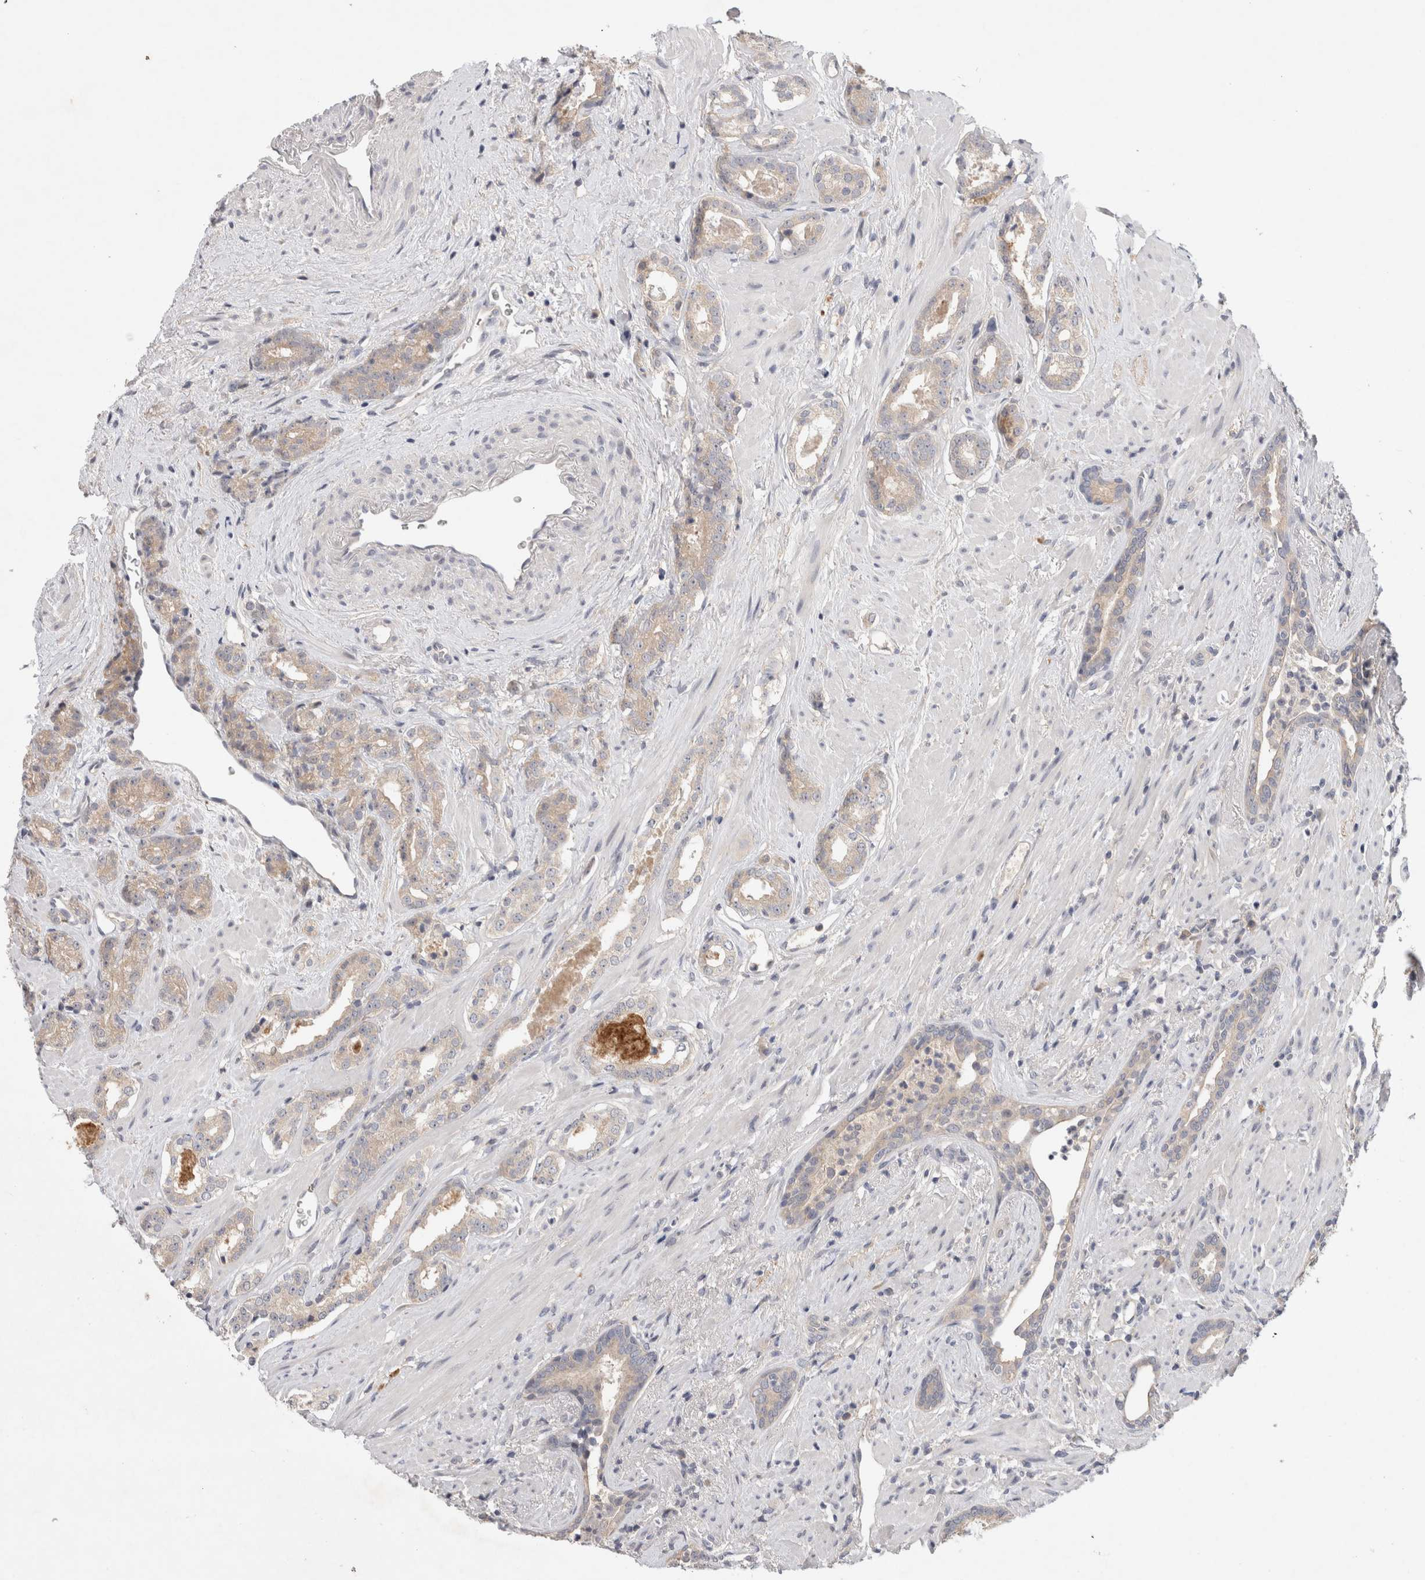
{"staining": {"intensity": "weak", "quantity": "<25%", "location": "cytoplasmic/membranous"}, "tissue": "prostate cancer", "cell_type": "Tumor cells", "image_type": "cancer", "snomed": [{"axis": "morphology", "description": "Adenocarcinoma, High grade"}, {"axis": "topography", "description": "Prostate"}], "caption": "This photomicrograph is of high-grade adenocarcinoma (prostate) stained with immunohistochemistry (IHC) to label a protein in brown with the nuclei are counter-stained blue. There is no staining in tumor cells.", "gene": "CERS3", "patient": {"sex": "male", "age": 71}}